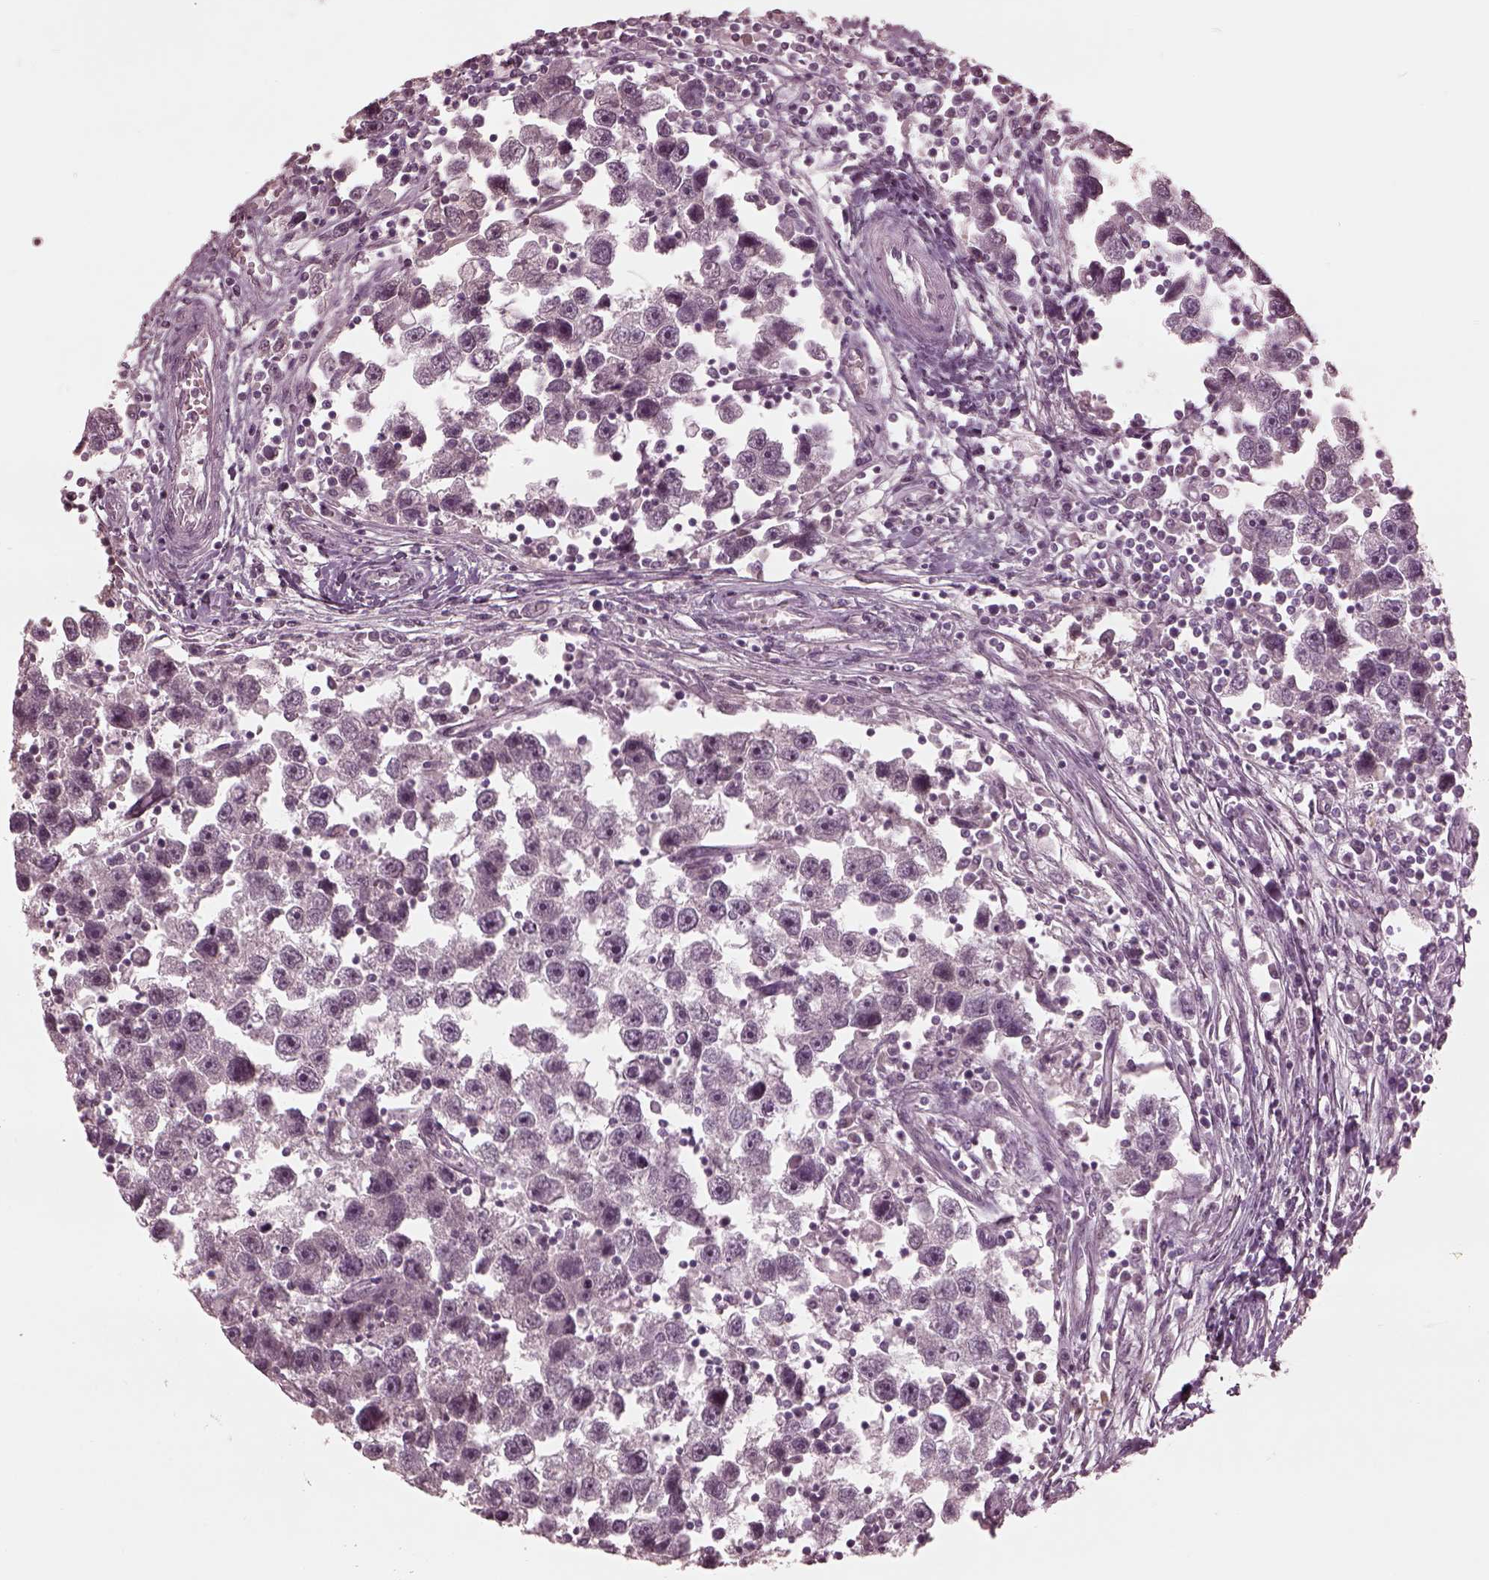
{"staining": {"intensity": "negative", "quantity": "none", "location": "none"}, "tissue": "testis cancer", "cell_type": "Tumor cells", "image_type": "cancer", "snomed": [{"axis": "morphology", "description": "Seminoma, NOS"}, {"axis": "topography", "description": "Testis"}], "caption": "An immunohistochemistry image of testis cancer is shown. There is no staining in tumor cells of testis cancer.", "gene": "KRT79", "patient": {"sex": "male", "age": 30}}